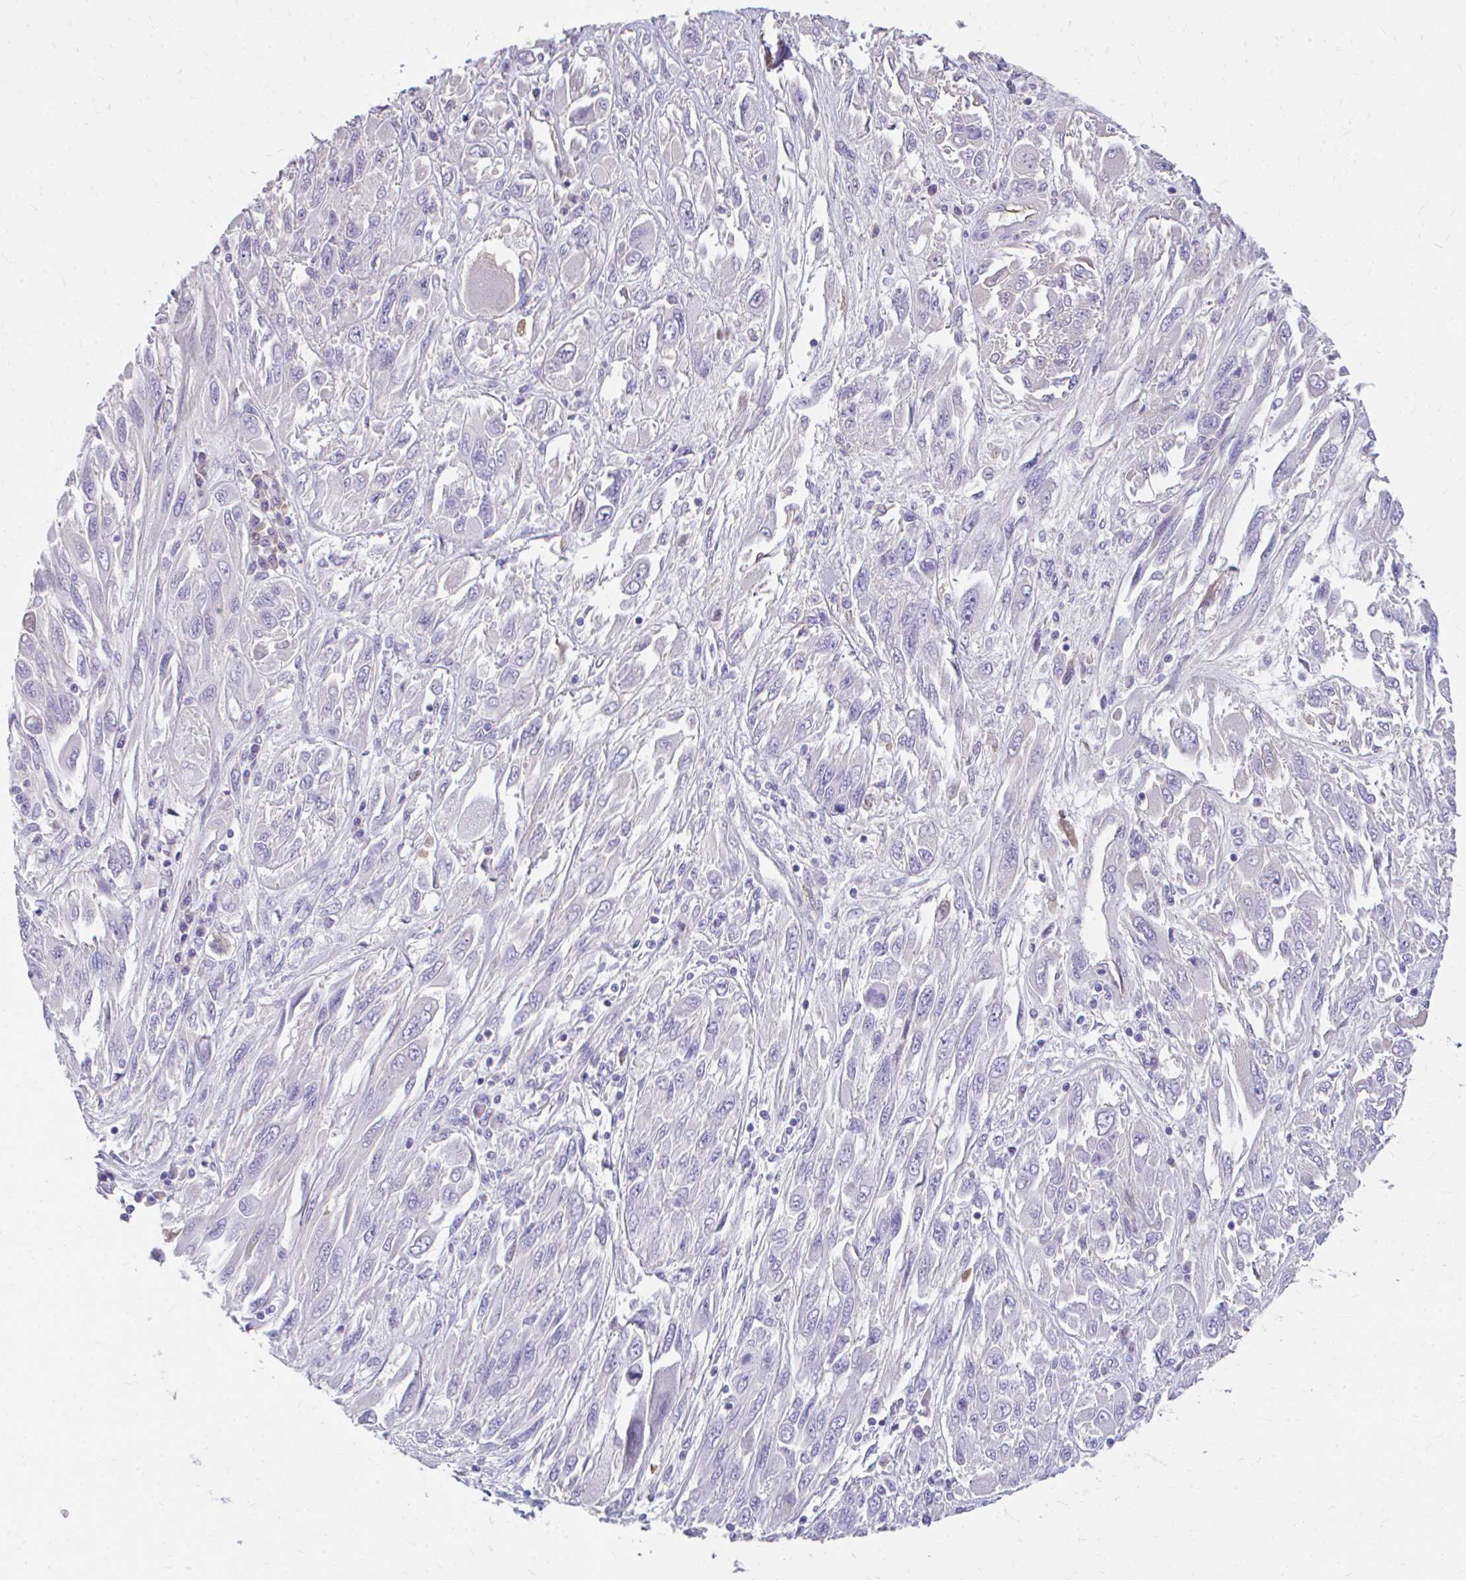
{"staining": {"intensity": "negative", "quantity": "none", "location": "none"}, "tissue": "melanoma", "cell_type": "Tumor cells", "image_type": "cancer", "snomed": [{"axis": "morphology", "description": "Malignant melanoma, NOS"}, {"axis": "topography", "description": "Skin"}], "caption": "The photomicrograph shows no significant staining in tumor cells of malignant melanoma.", "gene": "CFH", "patient": {"sex": "female", "age": 91}}